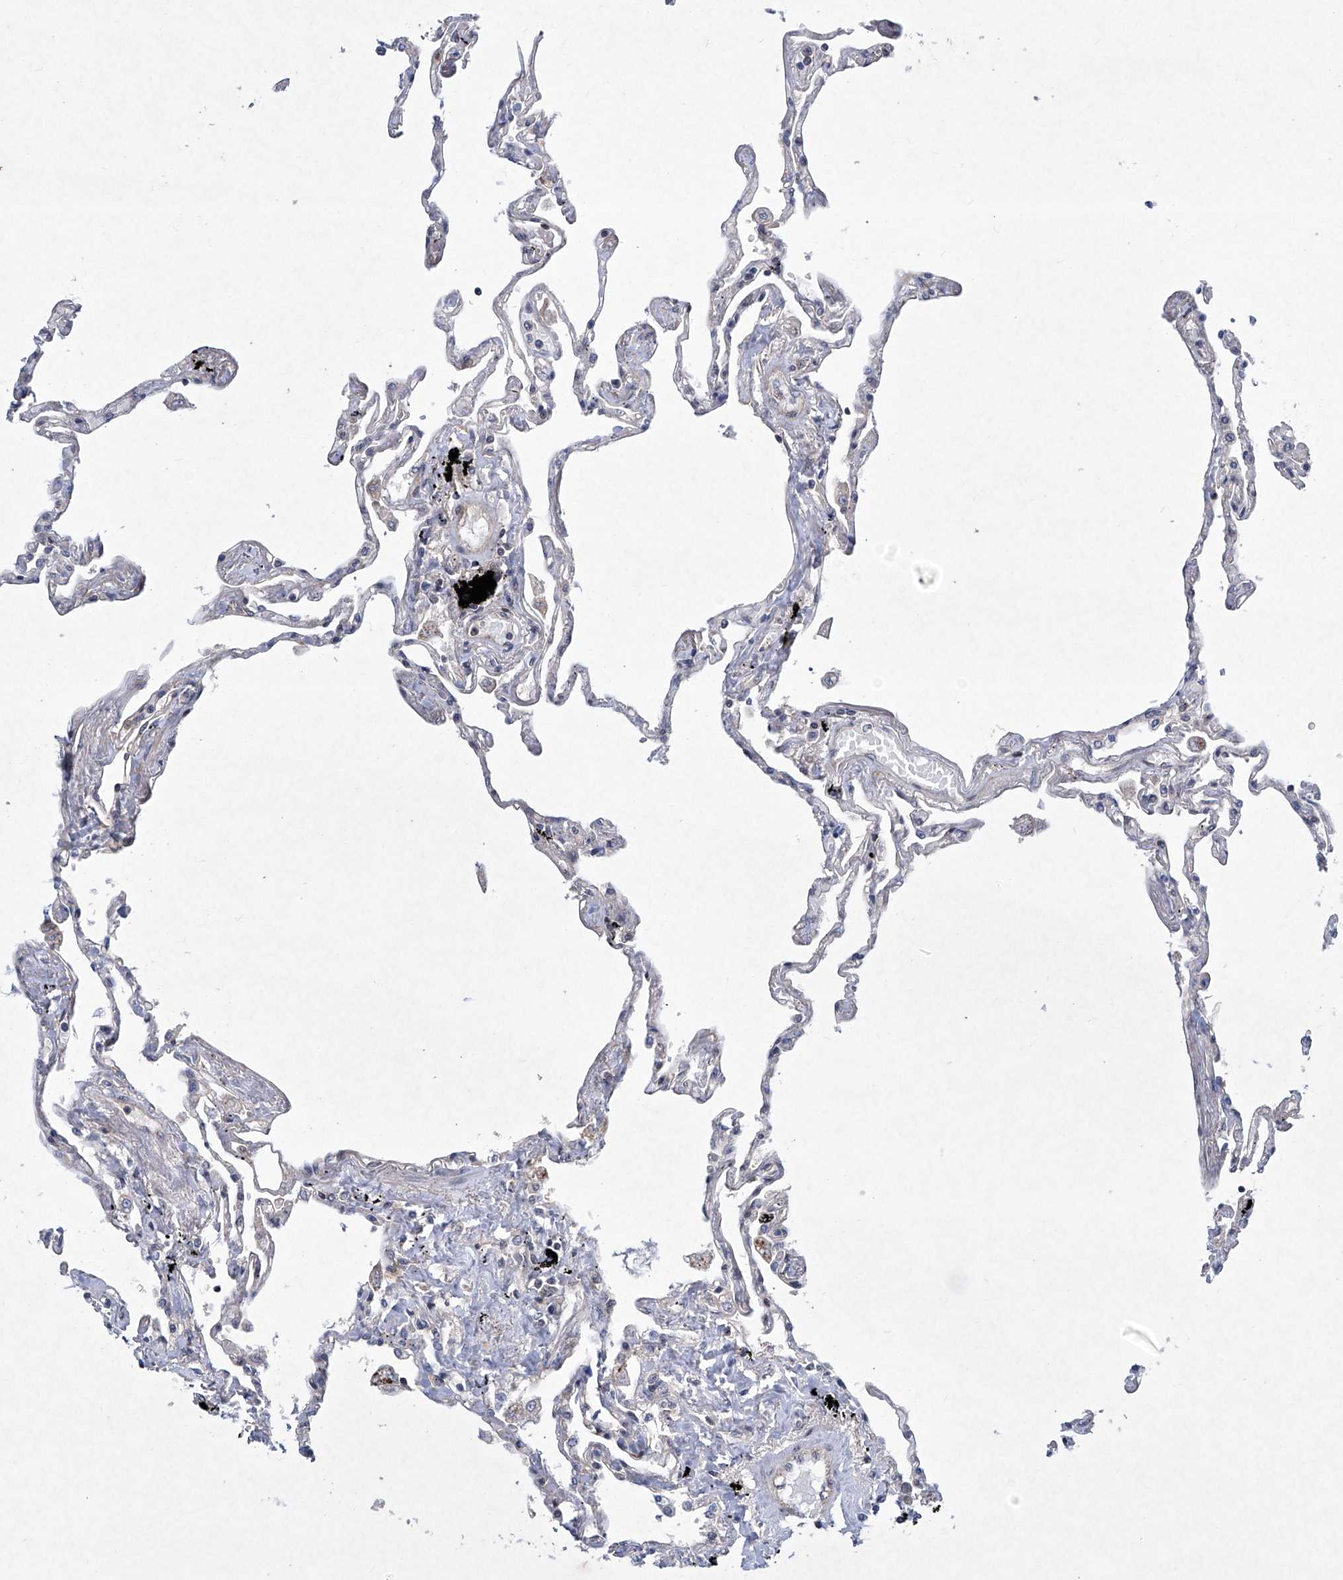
{"staining": {"intensity": "negative", "quantity": "none", "location": "none"}, "tissue": "lung", "cell_type": "Alveolar cells", "image_type": "normal", "snomed": [{"axis": "morphology", "description": "Normal tissue, NOS"}, {"axis": "topography", "description": "Lung"}], "caption": "DAB (3,3'-diaminobenzidine) immunohistochemical staining of benign lung reveals no significant staining in alveolar cells. Brightfield microscopy of IHC stained with DAB (brown) and hematoxylin (blue), captured at high magnification.", "gene": "CISH", "patient": {"sex": "female", "age": 67}}